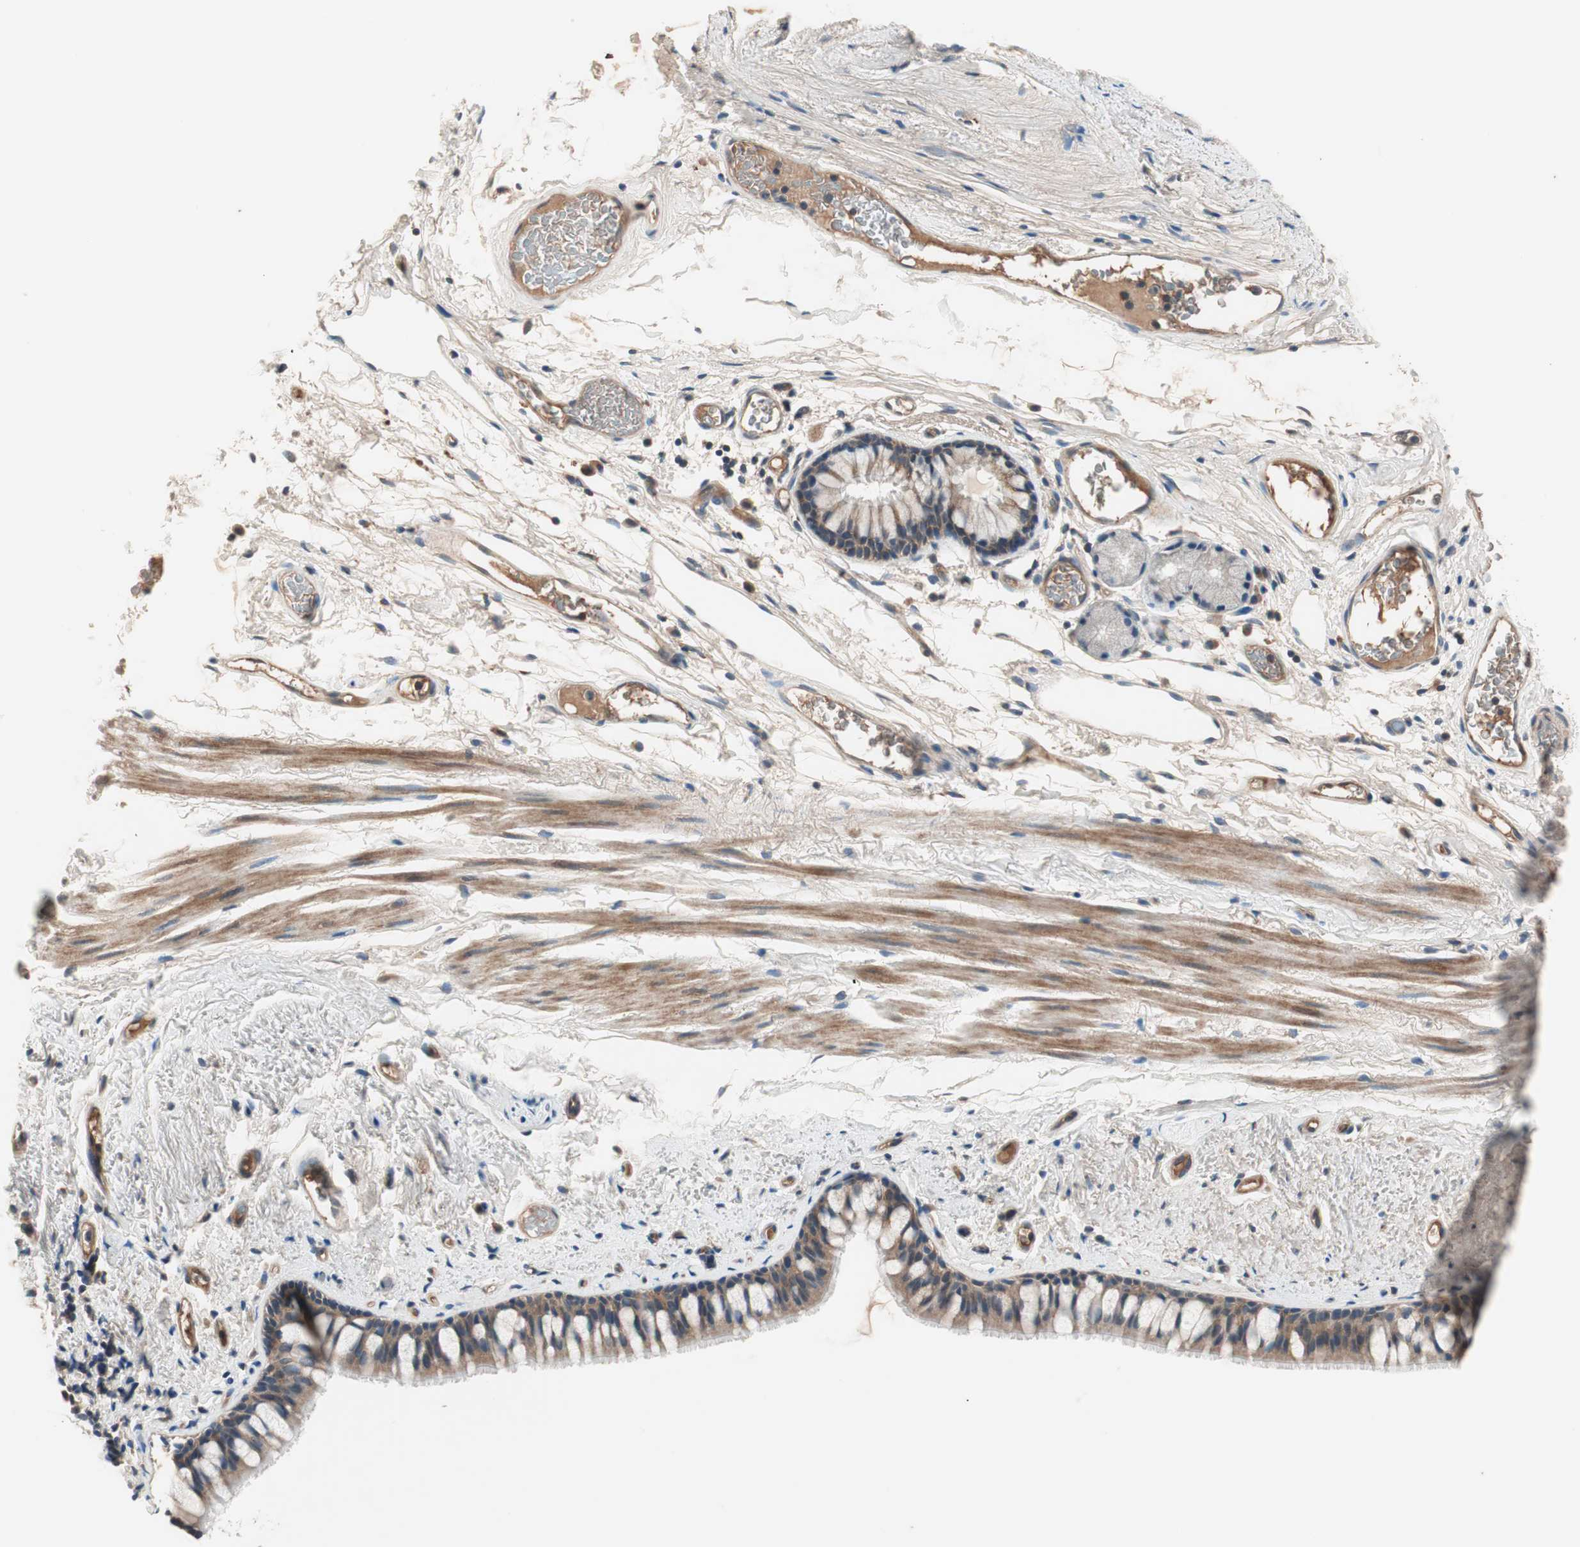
{"staining": {"intensity": "moderate", "quantity": ">75%", "location": "cytoplasmic/membranous"}, "tissue": "bronchus", "cell_type": "Respiratory epithelial cells", "image_type": "normal", "snomed": [{"axis": "morphology", "description": "Normal tissue, NOS"}, {"axis": "topography", "description": "Bronchus"}], "caption": "Immunohistochemical staining of unremarkable human bronchus displays moderate cytoplasmic/membranous protein staining in about >75% of respiratory epithelial cells.", "gene": "HPN", "patient": {"sex": "female", "age": 73}}